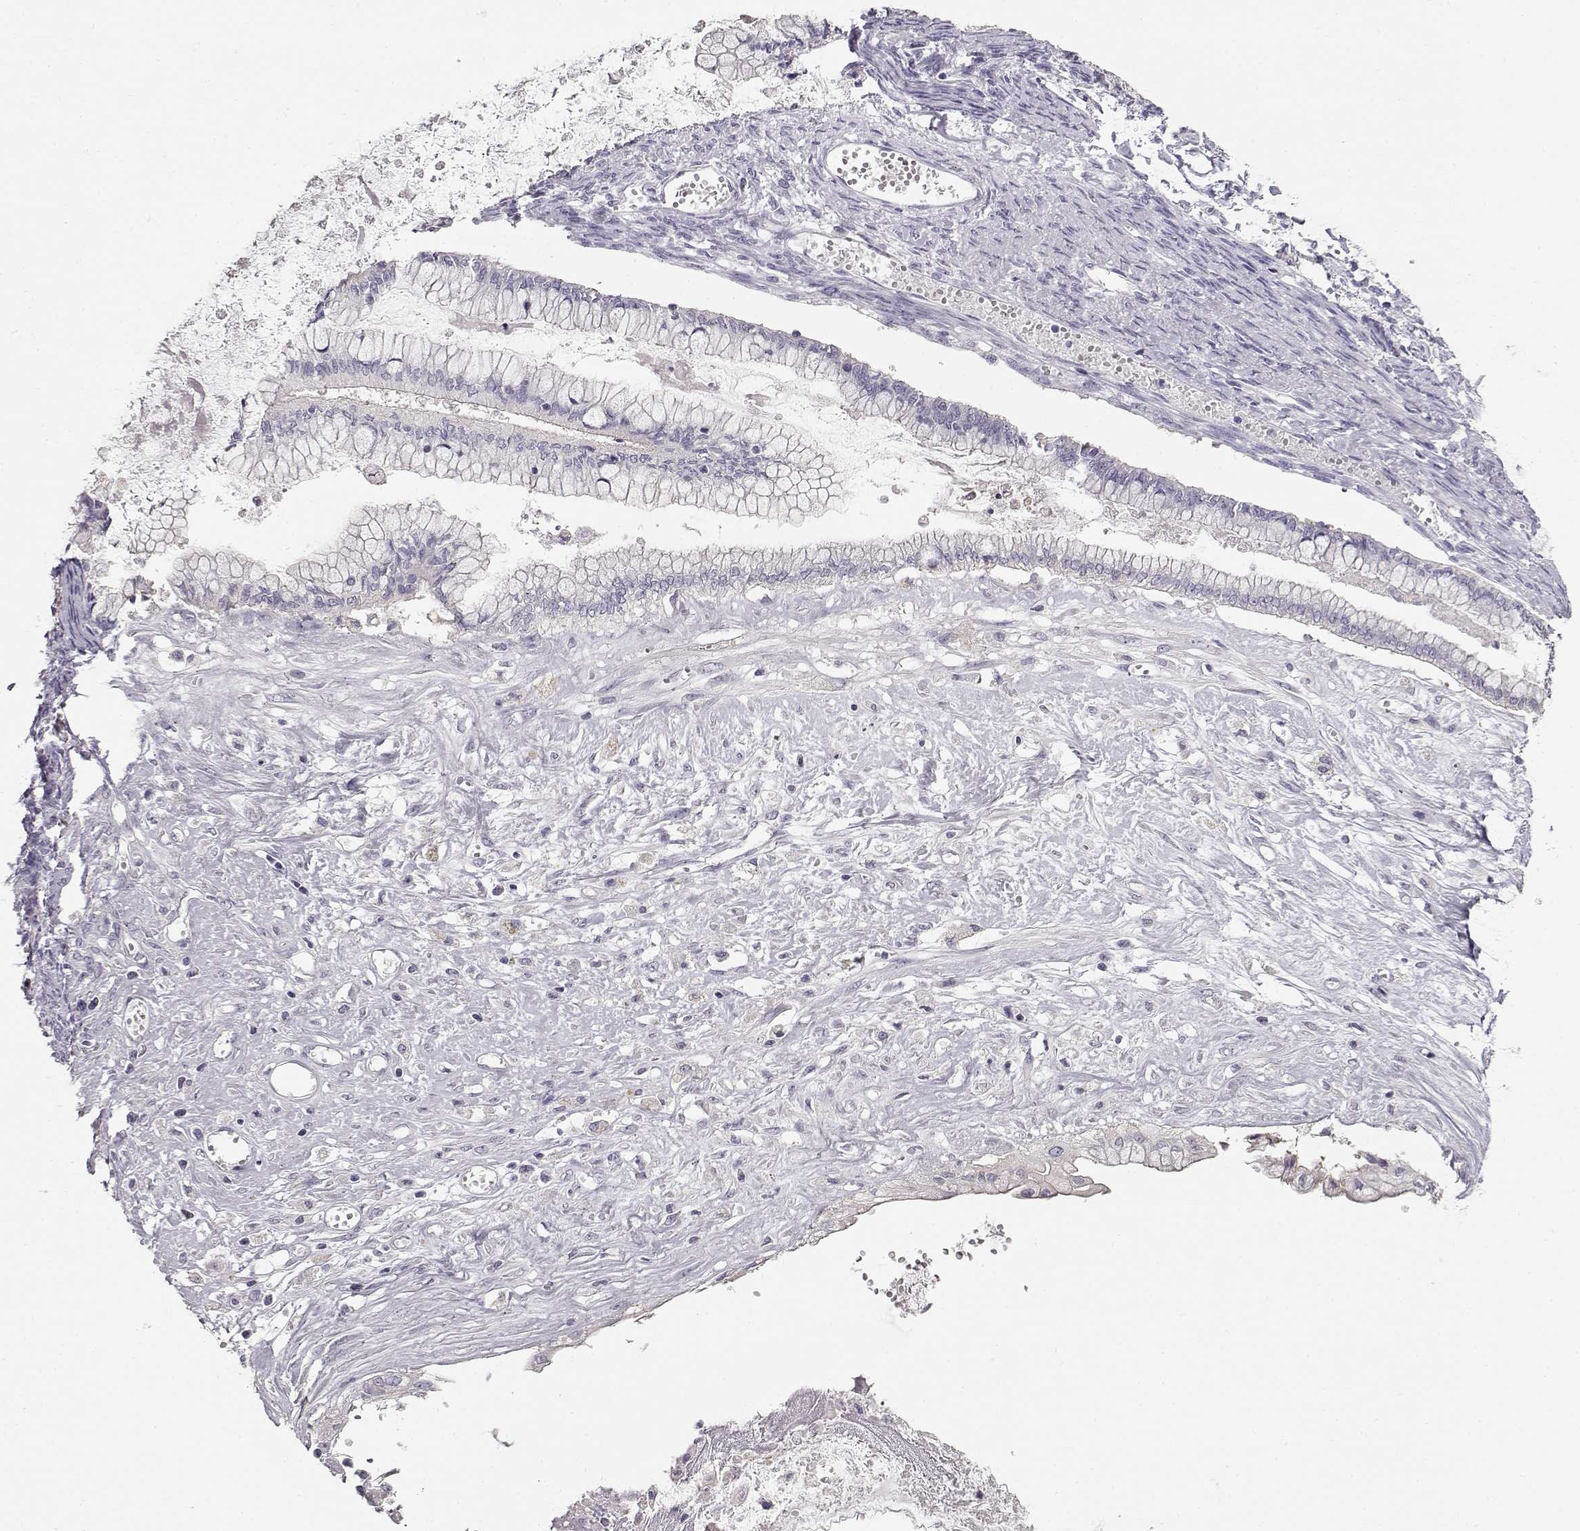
{"staining": {"intensity": "negative", "quantity": "none", "location": "none"}, "tissue": "ovarian cancer", "cell_type": "Tumor cells", "image_type": "cancer", "snomed": [{"axis": "morphology", "description": "Cystadenocarcinoma, mucinous, NOS"}, {"axis": "topography", "description": "Ovary"}], "caption": "Photomicrograph shows no protein positivity in tumor cells of ovarian cancer (mucinous cystadenocarcinoma) tissue.", "gene": "NDRG4", "patient": {"sex": "female", "age": 67}}